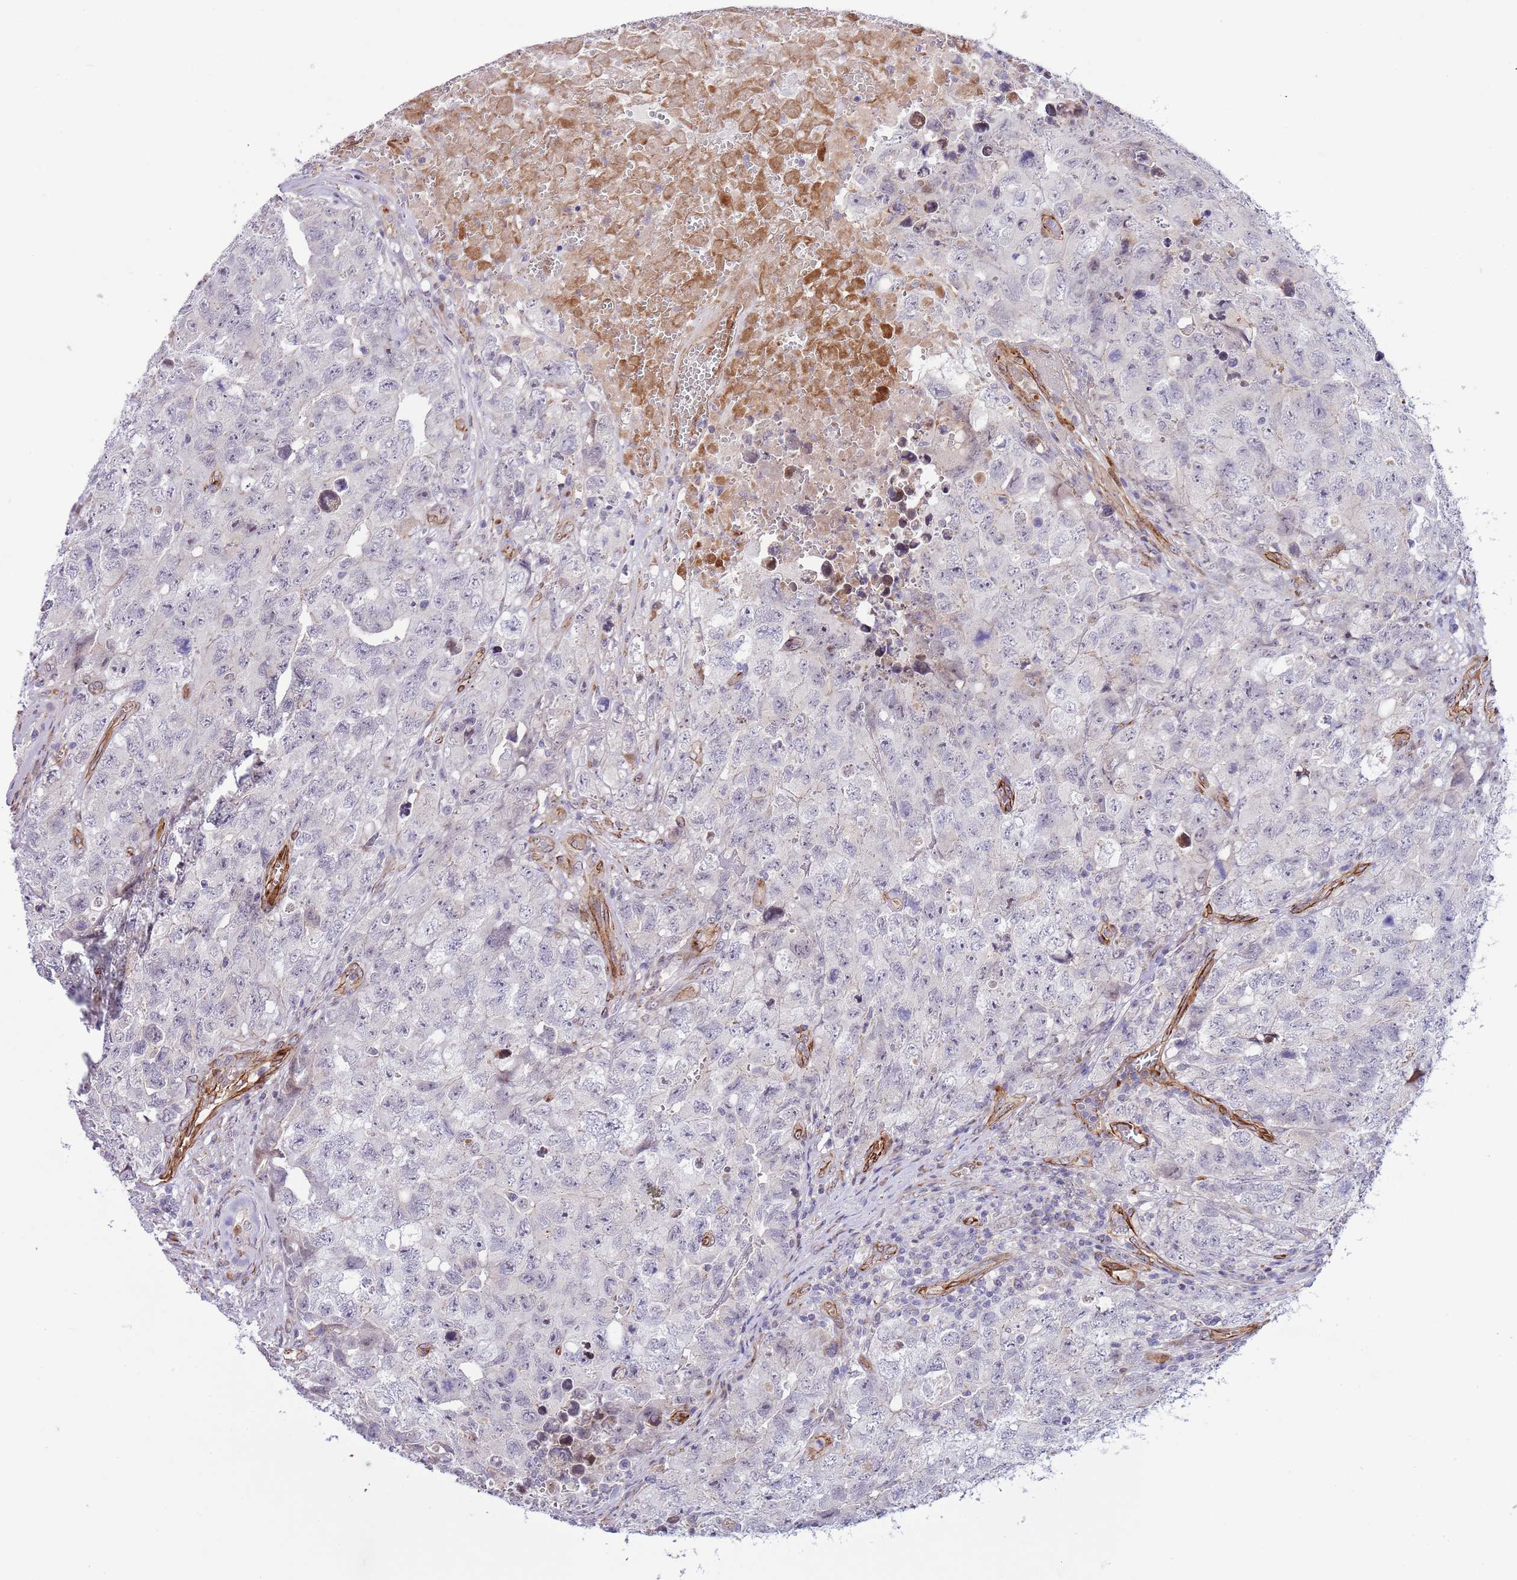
{"staining": {"intensity": "negative", "quantity": "none", "location": "none"}, "tissue": "testis cancer", "cell_type": "Tumor cells", "image_type": "cancer", "snomed": [{"axis": "morphology", "description": "Carcinoma, Embryonal, NOS"}, {"axis": "topography", "description": "Testis"}], "caption": "A photomicrograph of human testis cancer is negative for staining in tumor cells. Brightfield microscopy of immunohistochemistry (IHC) stained with DAB (brown) and hematoxylin (blue), captured at high magnification.", "gene": "NEK3", "patient": {"sex": "male", "age": 31}}